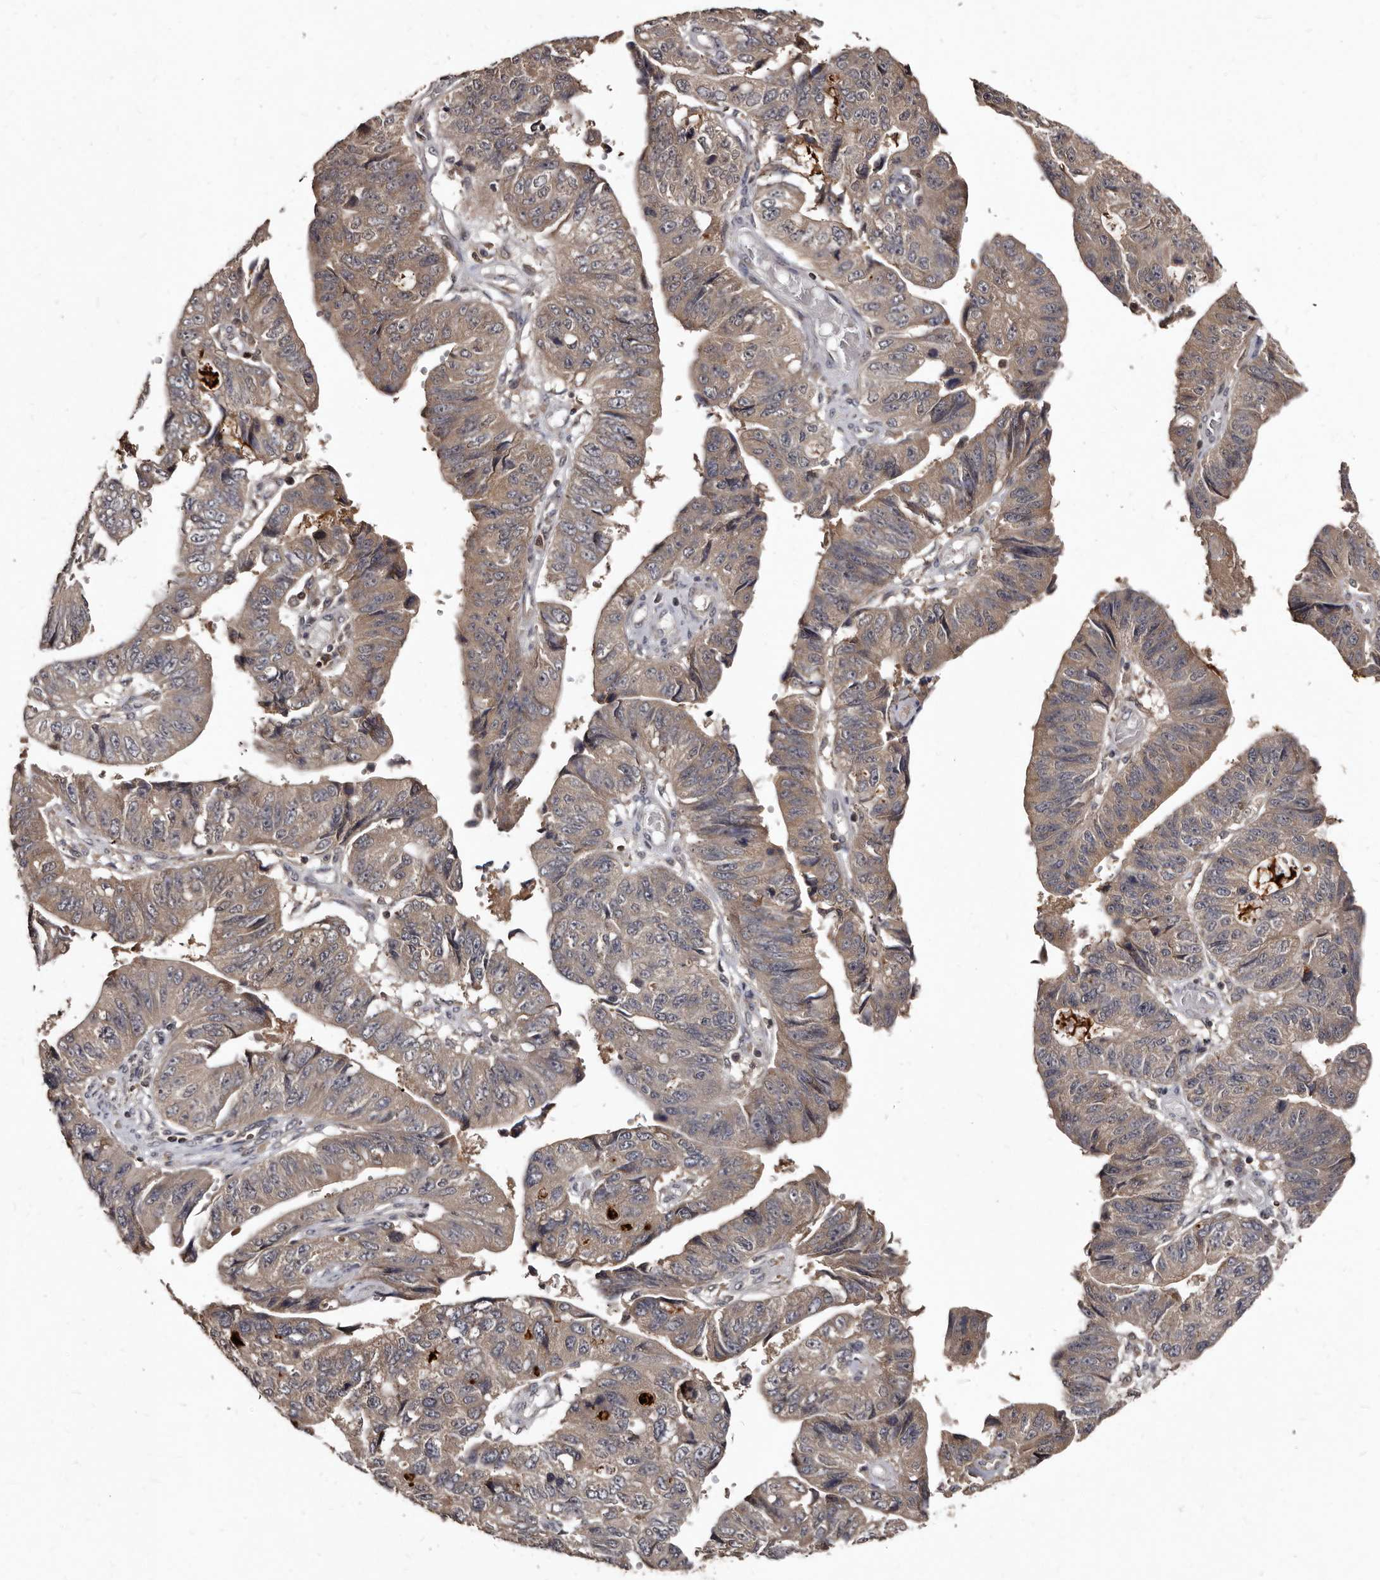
{"staining": {"intensity": "weak", "quantity": ">75%", "location": "cytoplasmic/membranous"}, "tissue": "stomach cancer", "cell_type": "Tumor cells", "image_type": "cancer", "snomed": [{"axis": "morphology", "description": "Adenocarcinoma, NOS"}, {"axis": "topography", "description": "Stomach"}], "caption": "Adenocarcinoma (stomach) stained with immunohistochemistry (IHC) demonstrates weak cytoplasmic/membranous positivity in about >75% of tumor cells.", "gene": "PMVK", "patient": {"sex": "male", "age": 59}}